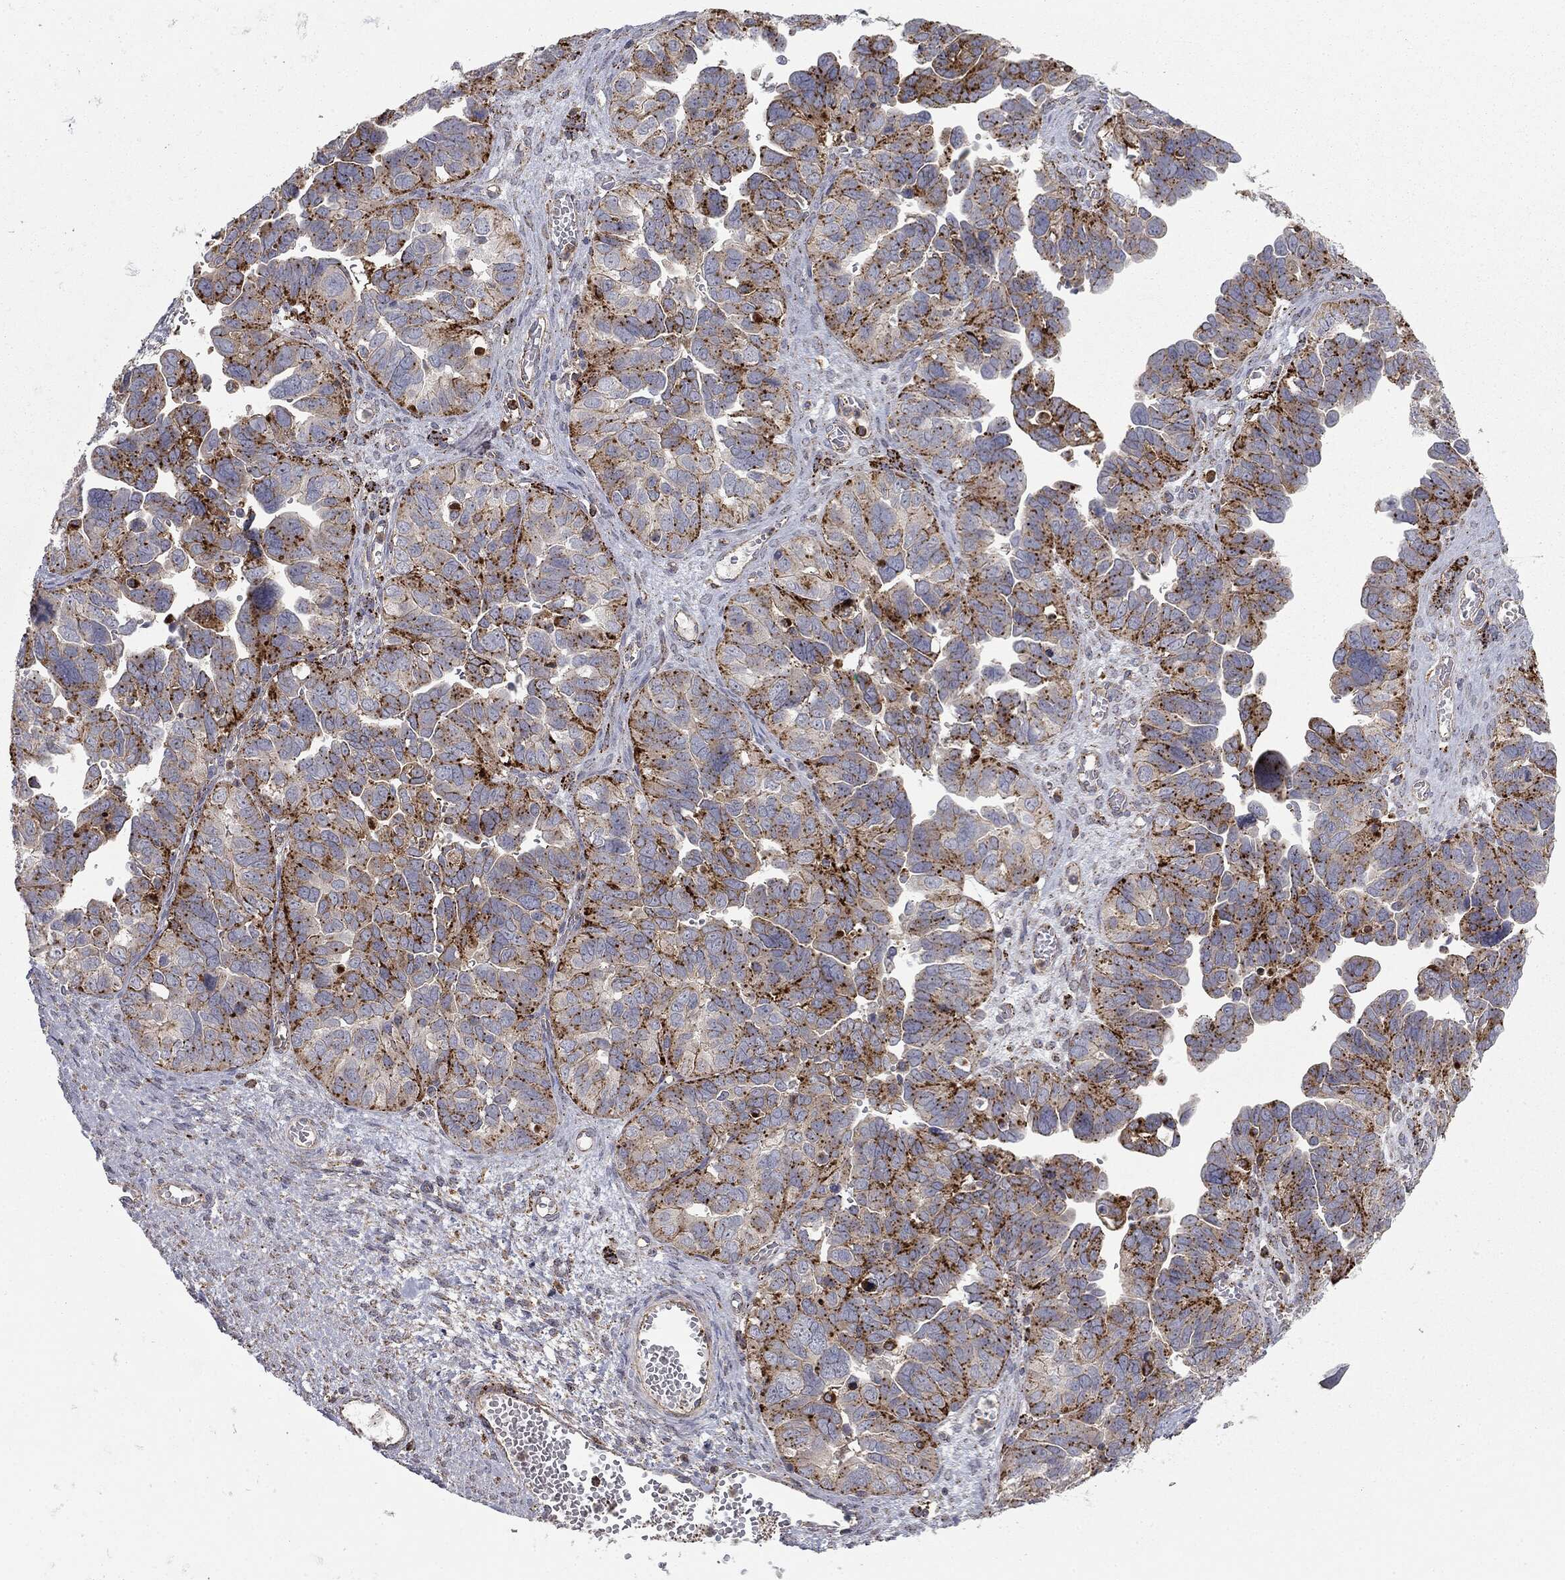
{"staining": {"intensity": "strong", "quantity": "25%-75%", "location": "cytoplasmic/membranous"}, "tissue": "ovarian cancer", "cell_type": "Tumor cells", "image_type": "cancer", "snomed": [{"axis": "morphology", "description": "Cystadenocarcinoma, serous, NOS"}, {"axis": "topography", "description": "Ovary"}], "caption": "Ovarian cancer (serous cystadenocarcinoma) was stained to show a protein in brown. There is high levels of strong cytoplasmic/membranous staining in approximately 25%-75% of tumor cells.", "gene": "CTSA", "patient": {"sex": "female", "age": 64}}